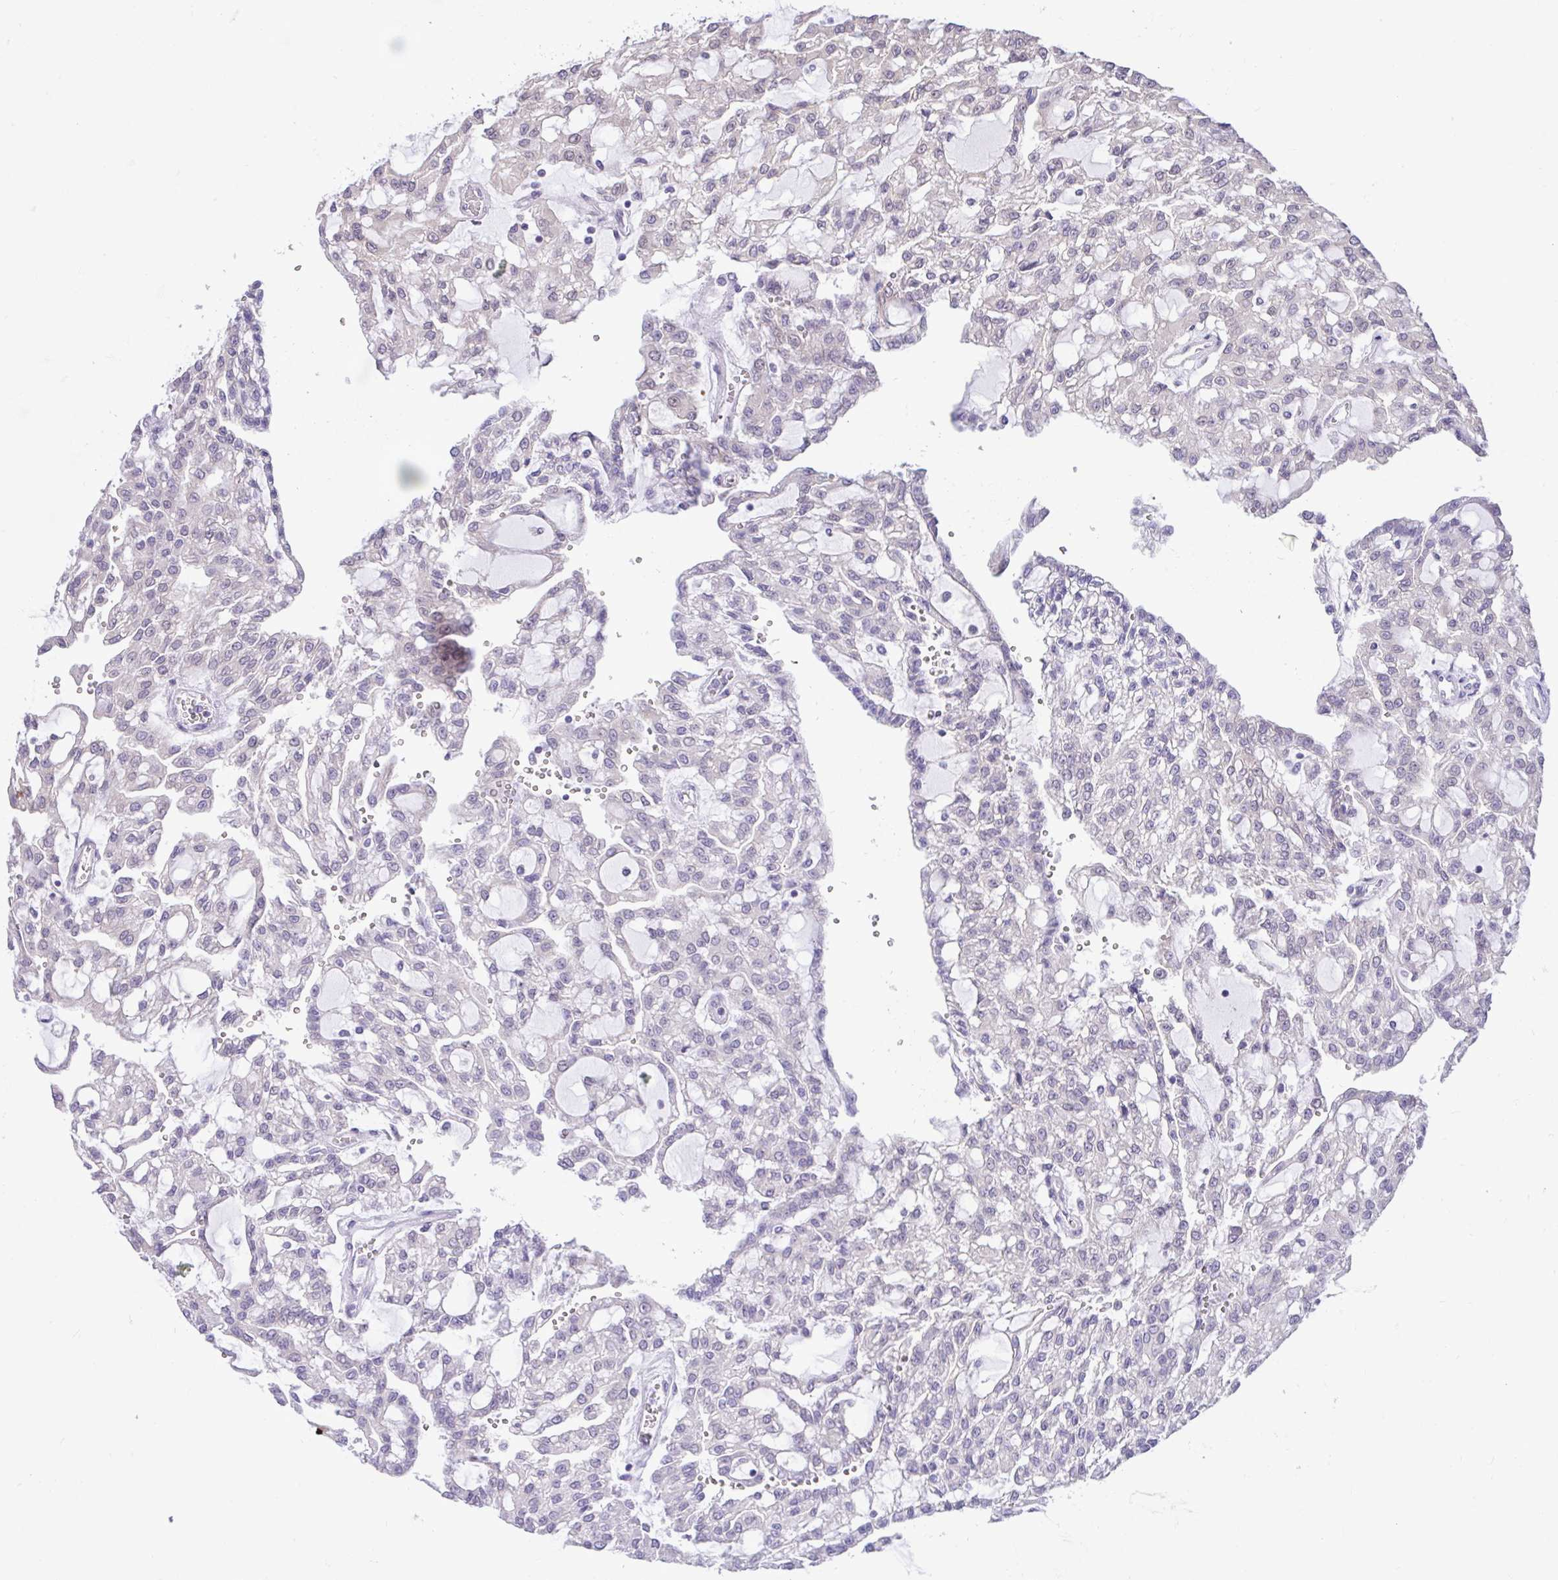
{"staining": {"intensity": "negative", "quantity": "none", "location": "none"}, "tissue": "renal cancer", "cell_type": "Tumor cells", "image_type": "cancer", "snomed": [{"axis": "morphology", "description": "Adenocarcinoma, NOS"}, {"axis": "topography", "description": "Kidney"}], "caption": "Tumor cells are negative for brown protein staining in renal cancer (adenocarcinoma).", "gene": "PYCR2", "patient": {"sex": "male", "age": 63}}